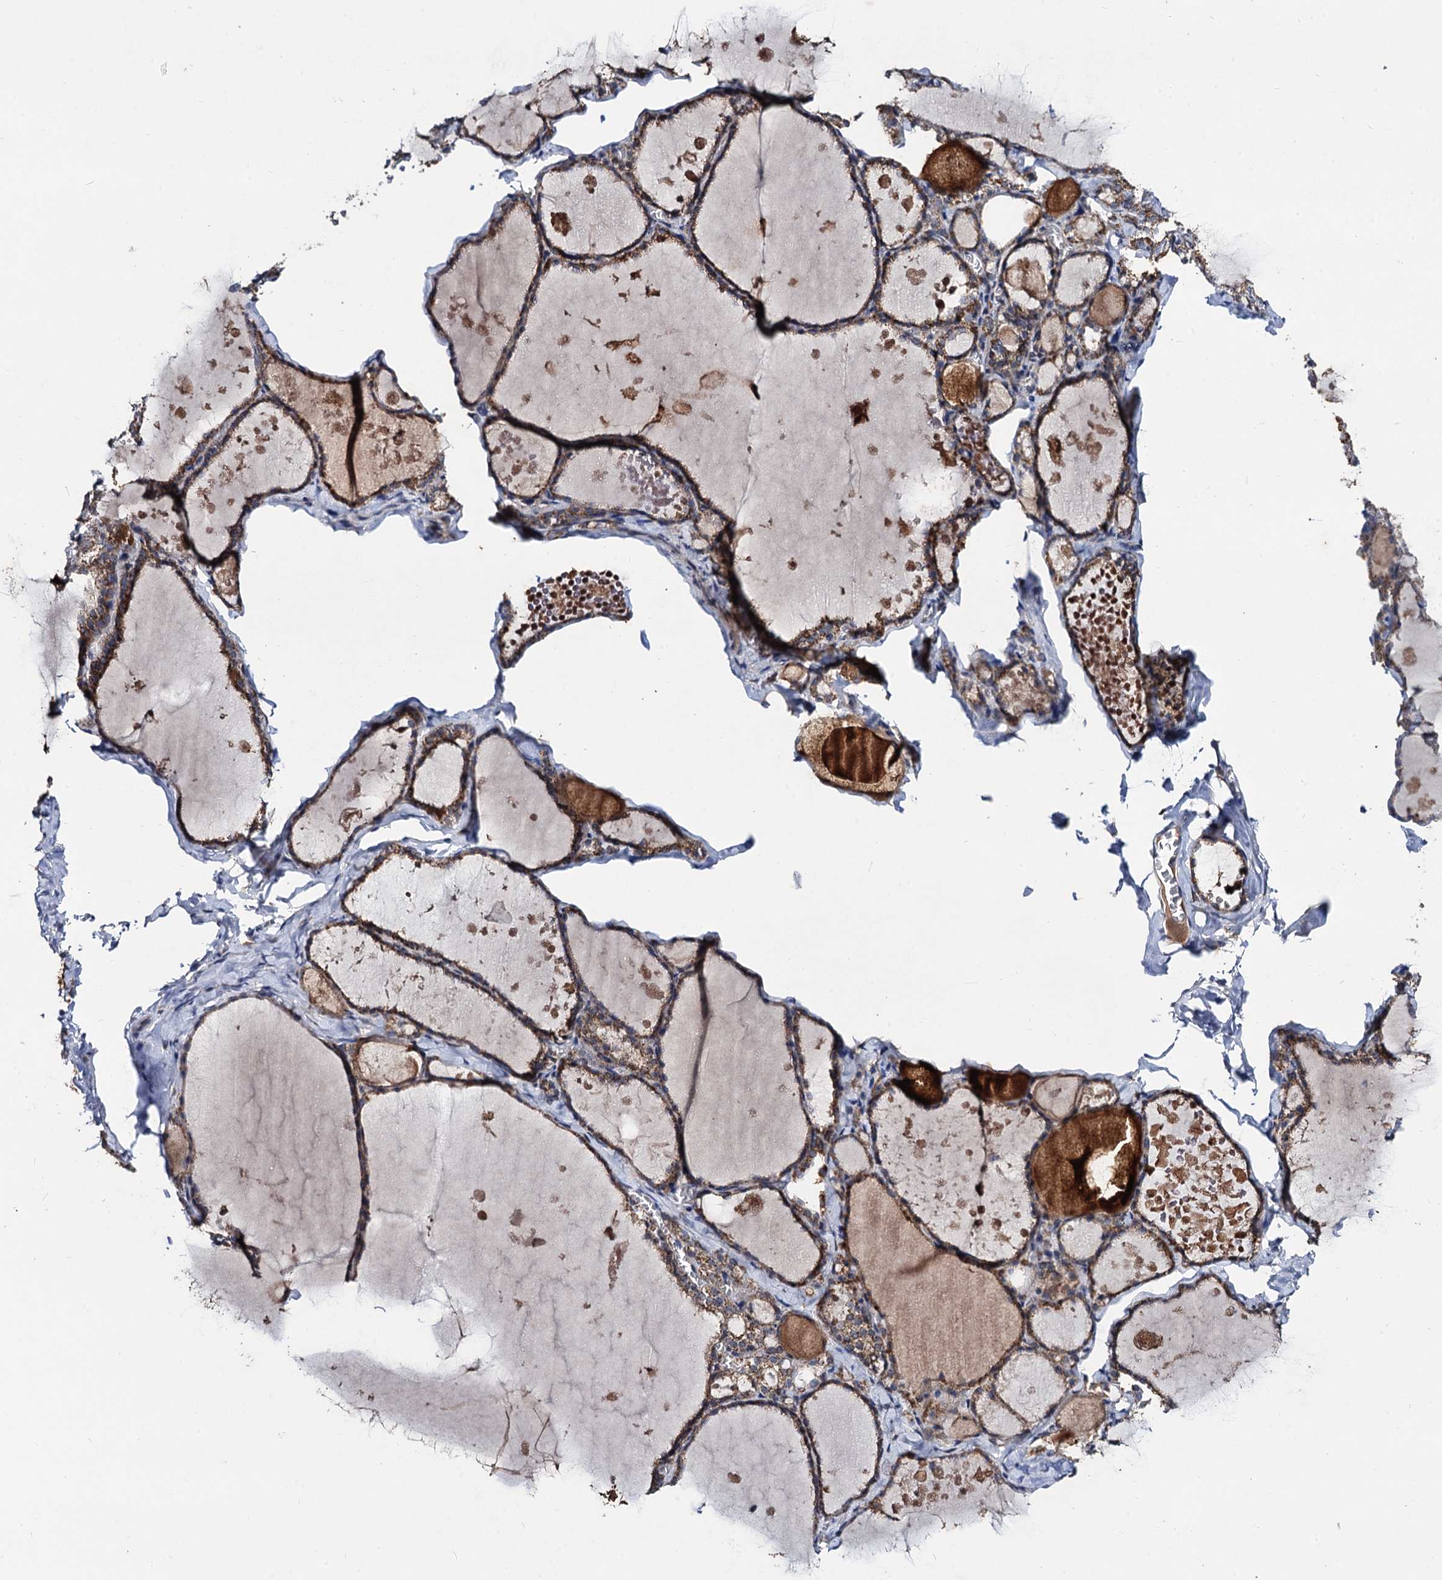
{"staining": {"intensity": "moderate", "quantity": ">75%", "location": "cytoplasmic/membranous"}, "tissue": "thyroid gland", "cell_type": "Glandular cells", "image_type": "normal", "snomed": [{"axis": "morphology", "description": "Normal tissue, NOS"}, {"axis": "topography", "description": "Thyroid gland"}], "caption": "The immunohistochemical stain labels moderate cytoplasmic/membranous expression in glandular cells of unremarkable thyroid gland.", "gene": "VPS37D", "patient": {"sex": "male", "age": 56}}